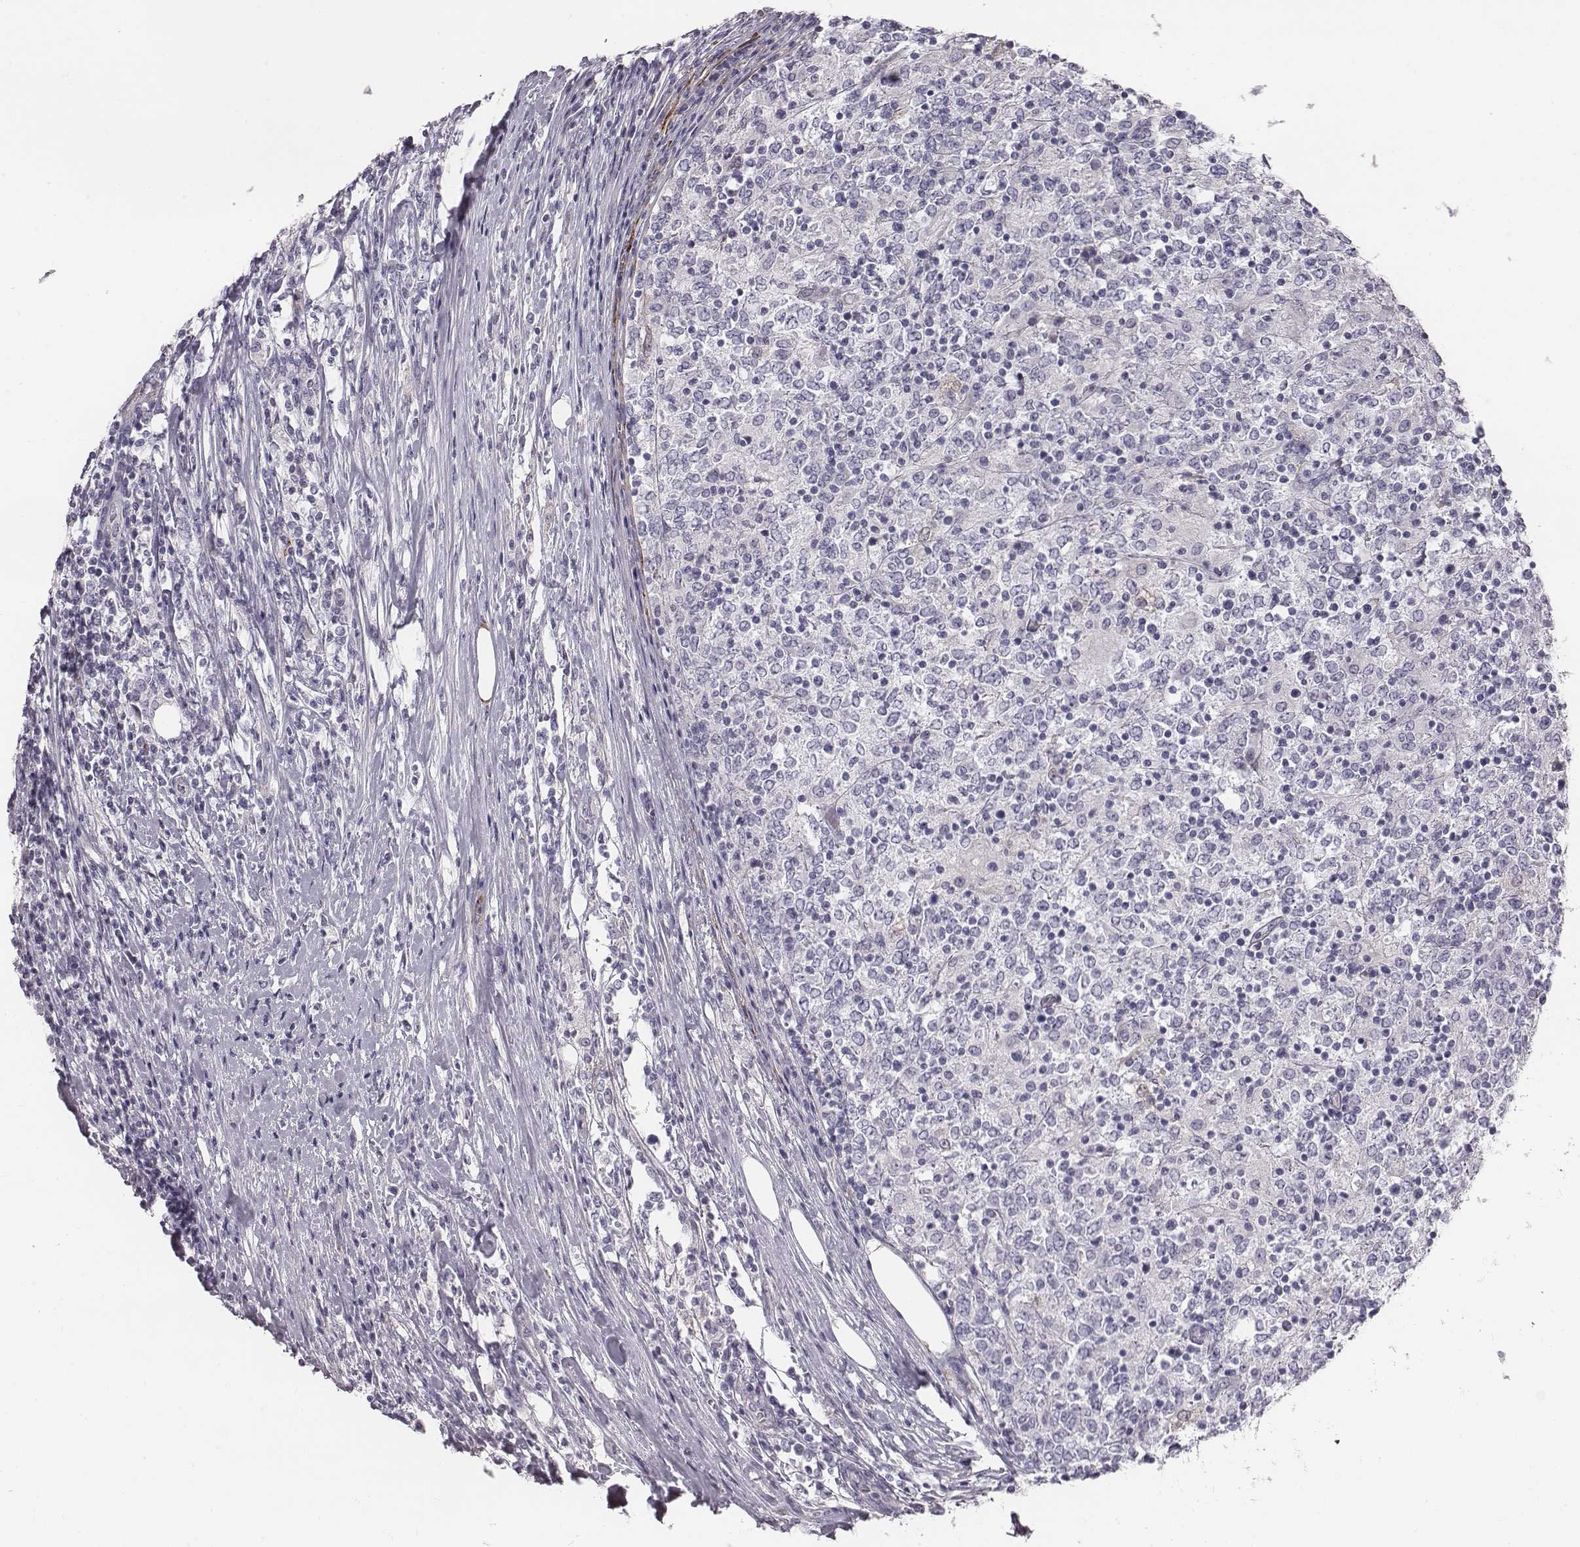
{"staining": {"intensity": "negative", "quantity": "none", "location": "none"}, "tissue": "lymphoma", "cell_type": "Tumor cells", "image_type": "cancer", "snomed": [{"axis": "morphology", "description": "Malignant lymphoma, non-Hodgkin's type, High grade"}, {"axis": "topography", "description": "Lymph node"}], "caption": "The image shows no staining of tumor cells in malignant lymphoma, non-Hodgkin's type (high-grade).", "gene": "PRKCZ", "patient": {"sex": "female", "age": 84}}